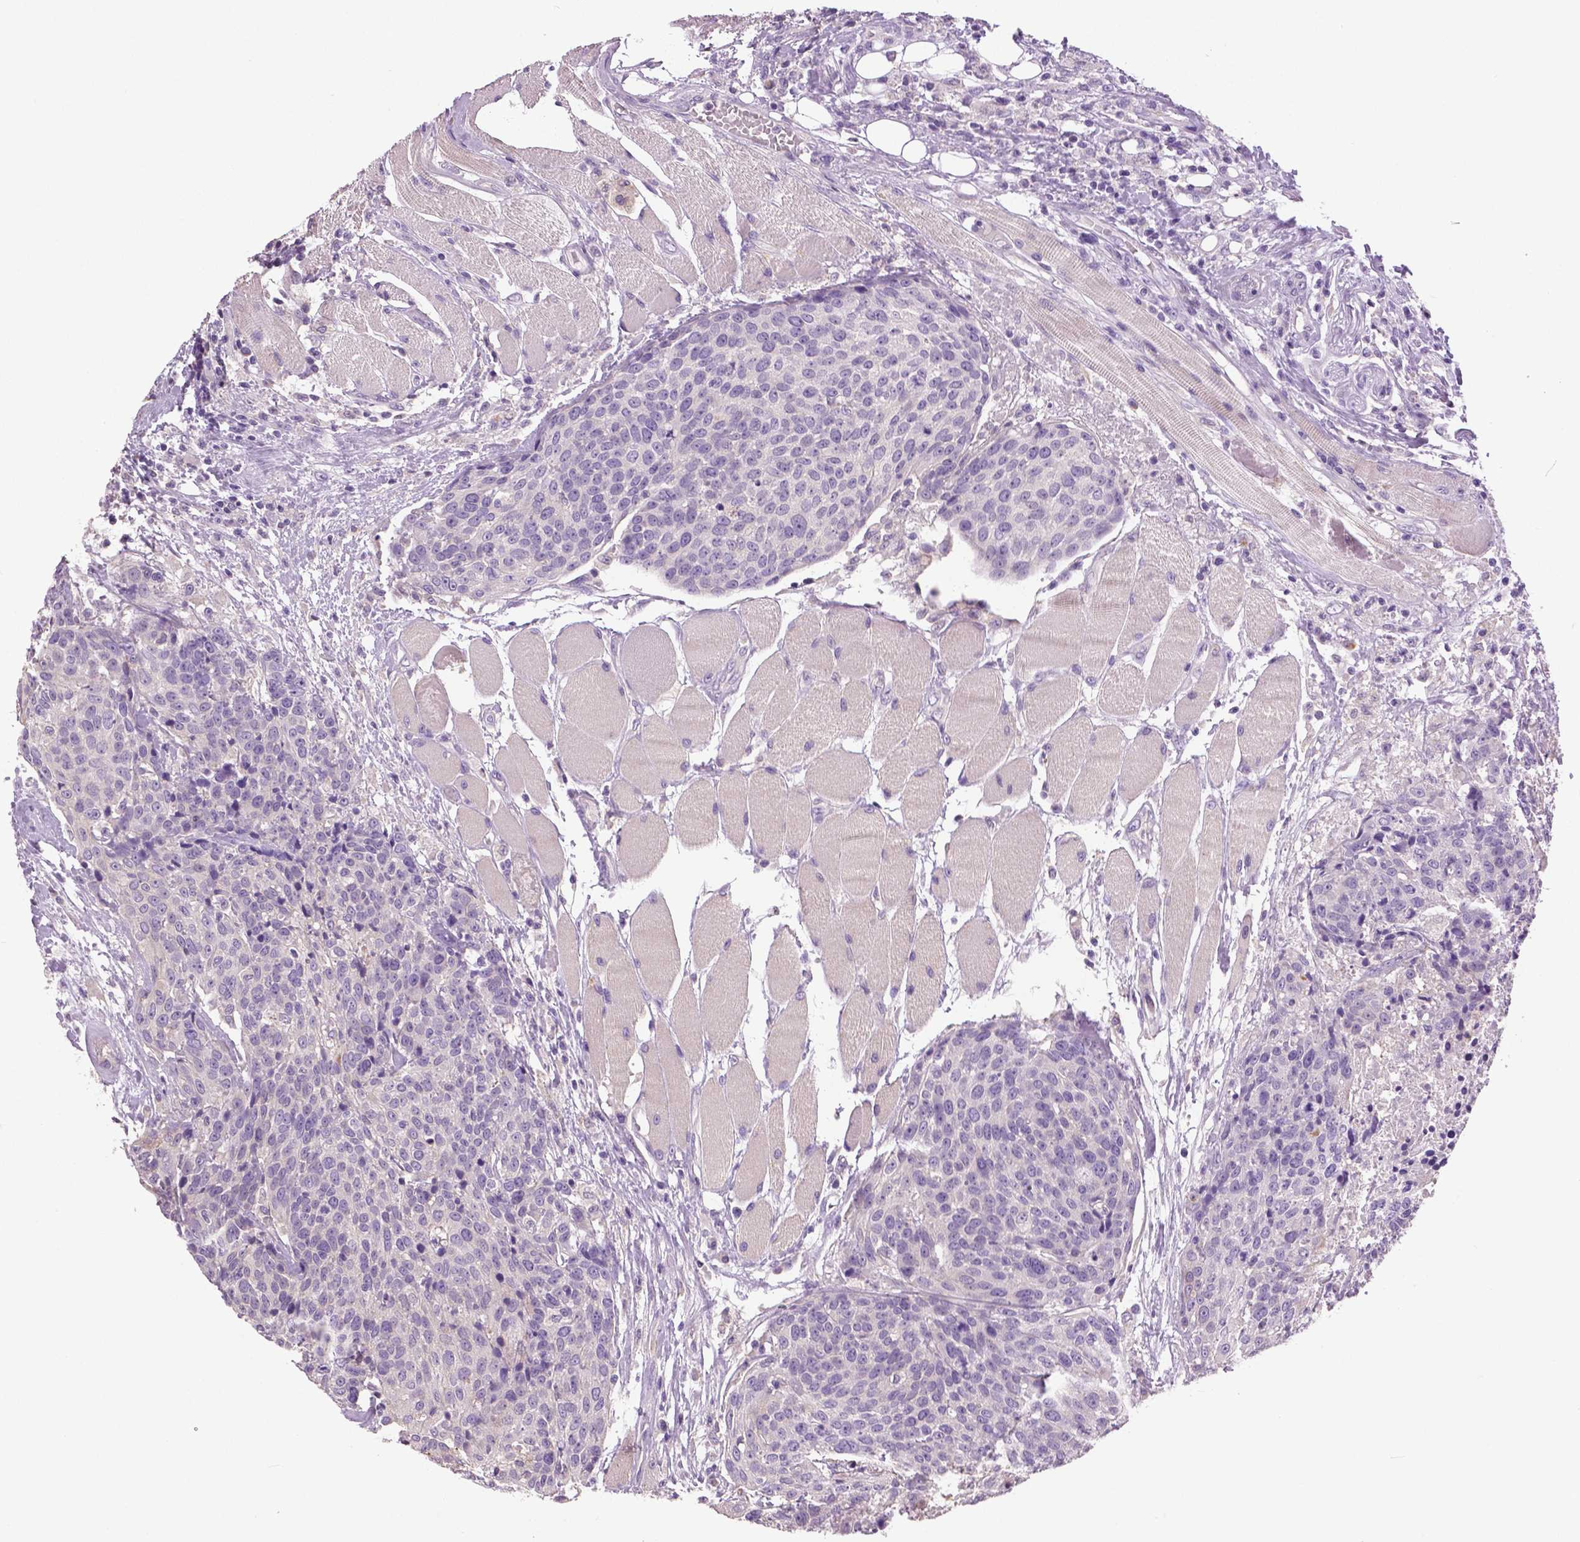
{"staining": {"intensity": "negative", "quantity": "none", "location": "none"}, "tissue": "head and neck cancer", "cell_type": "Tumor cells", "image_type": "cancer", "snomed": [{"axis": "morphology", "description": "Squamous cell carcinoma, NOS"}, {"axis": "topography", "description": "Oral tissue"}, {"axis": "topography", "description": "Head-Neck"}], "caption": "Immunohistochemical staining of human squamous cell carcinoma (head and neck) shows no significant positivity in tumor cells. Brightfield microscopy of immunohistochemistry (IHC) stained with DAB (3,3'-diaminobenzidine) (brown) and hematoxylin (blue), captured at high magnification.", "gene": "DNAH12", "patient": {"sex": "male", "age": 64}}